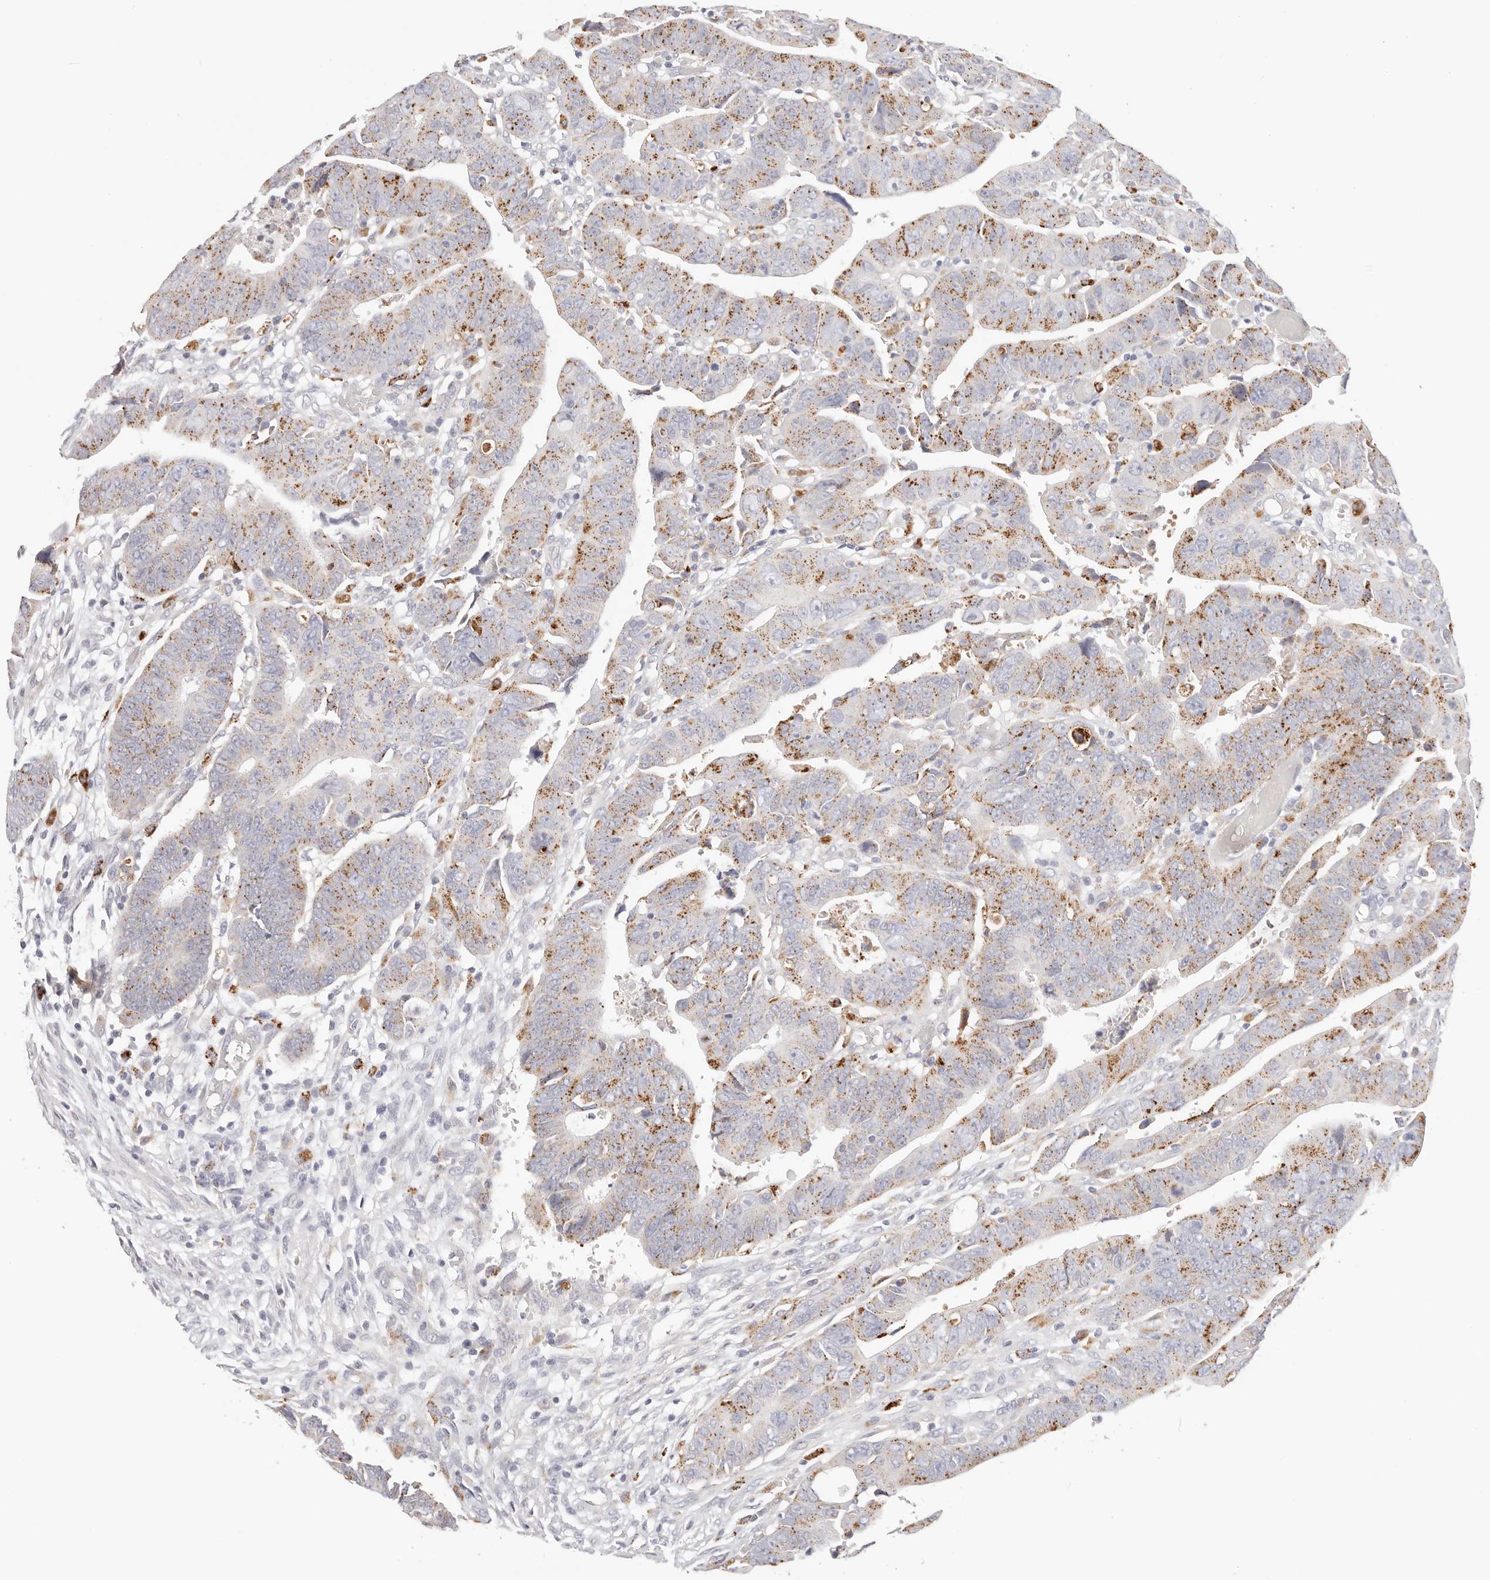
{"staining": {"intensity": "moderate", "quantity": "25%-75%", "location": "cytoplasmic/membranous"}, "tissue": "colorectal cancer", "cell_type": "Tumor cells", "image_type": "cancer", "snomed": [{"axis": "morphology", "description": "Adenocarcinoma, NOS"}, {"axis": "topography", "description": "Rectum"}], "caption": "An image of colorectal cancer (adenocarcinoma) stained for a protein displays moderate cytoplasmic/membranous brown staining in tumor cells.", "gene": "STKLD1", "patient": {"sex": "female", "age": 65}}